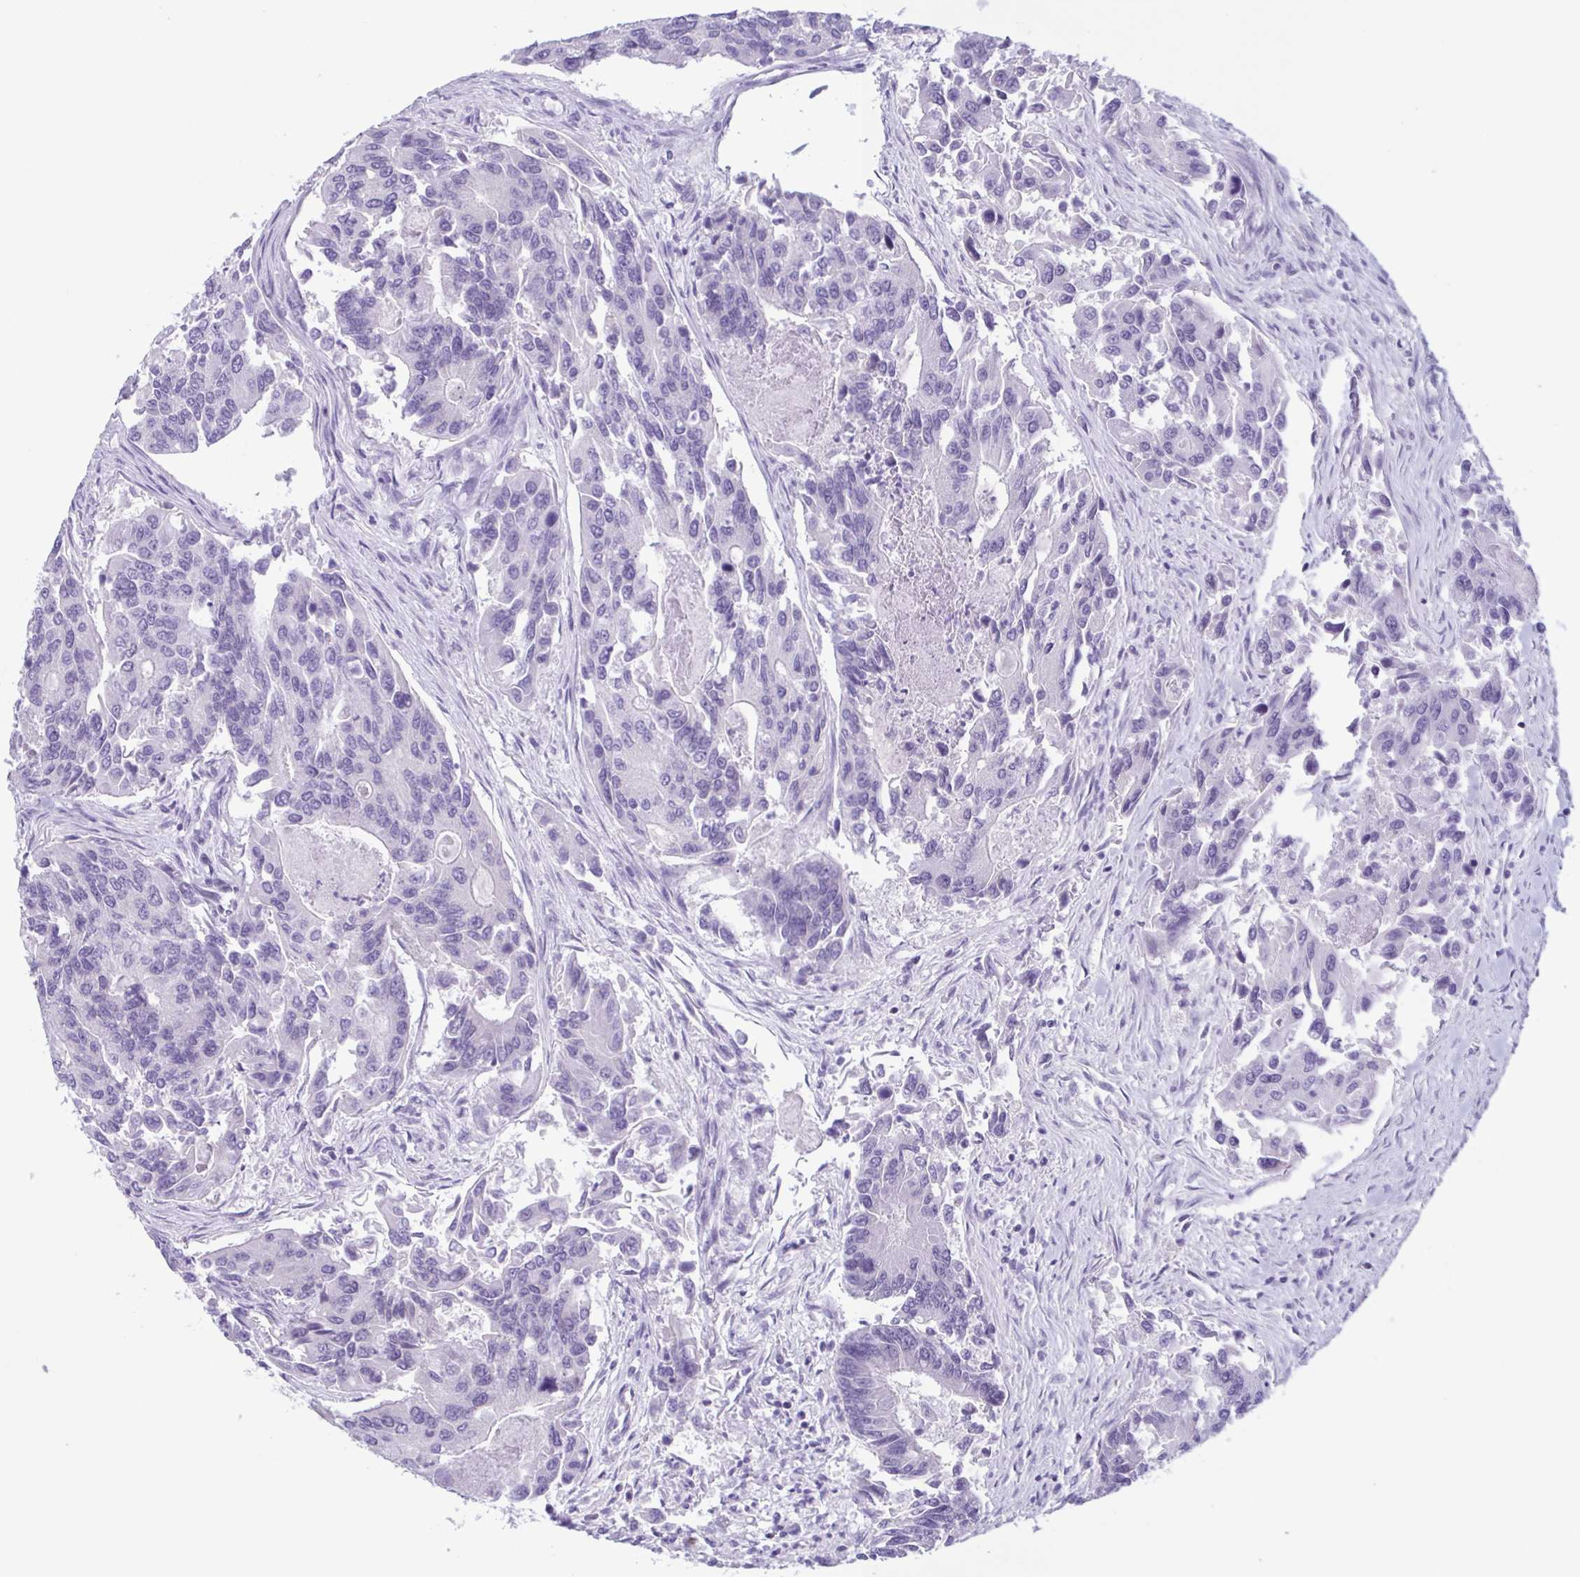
{"staining": {"intensity": "negative", "quantity": "none", "location": "none"}, "tissue": "colorectal cancer", "cell_type": "Tumor cells", "image_type": "cancer", "snomed": [{"axis": "morphology", "description": "Adenocarcinoma, NOS"}, {"axis": "topography", "description": "Colon"}], "caption": "IHC micrograph of adenocarcinoma (colorectal) stained for a protein (brown), which exhibits no positivity in tumor cells. (Immunohistochemistry, brightfield microscopy, high magnification).", "gene": "INAFM1", "patient": {"sex": "female", "age": 67}}